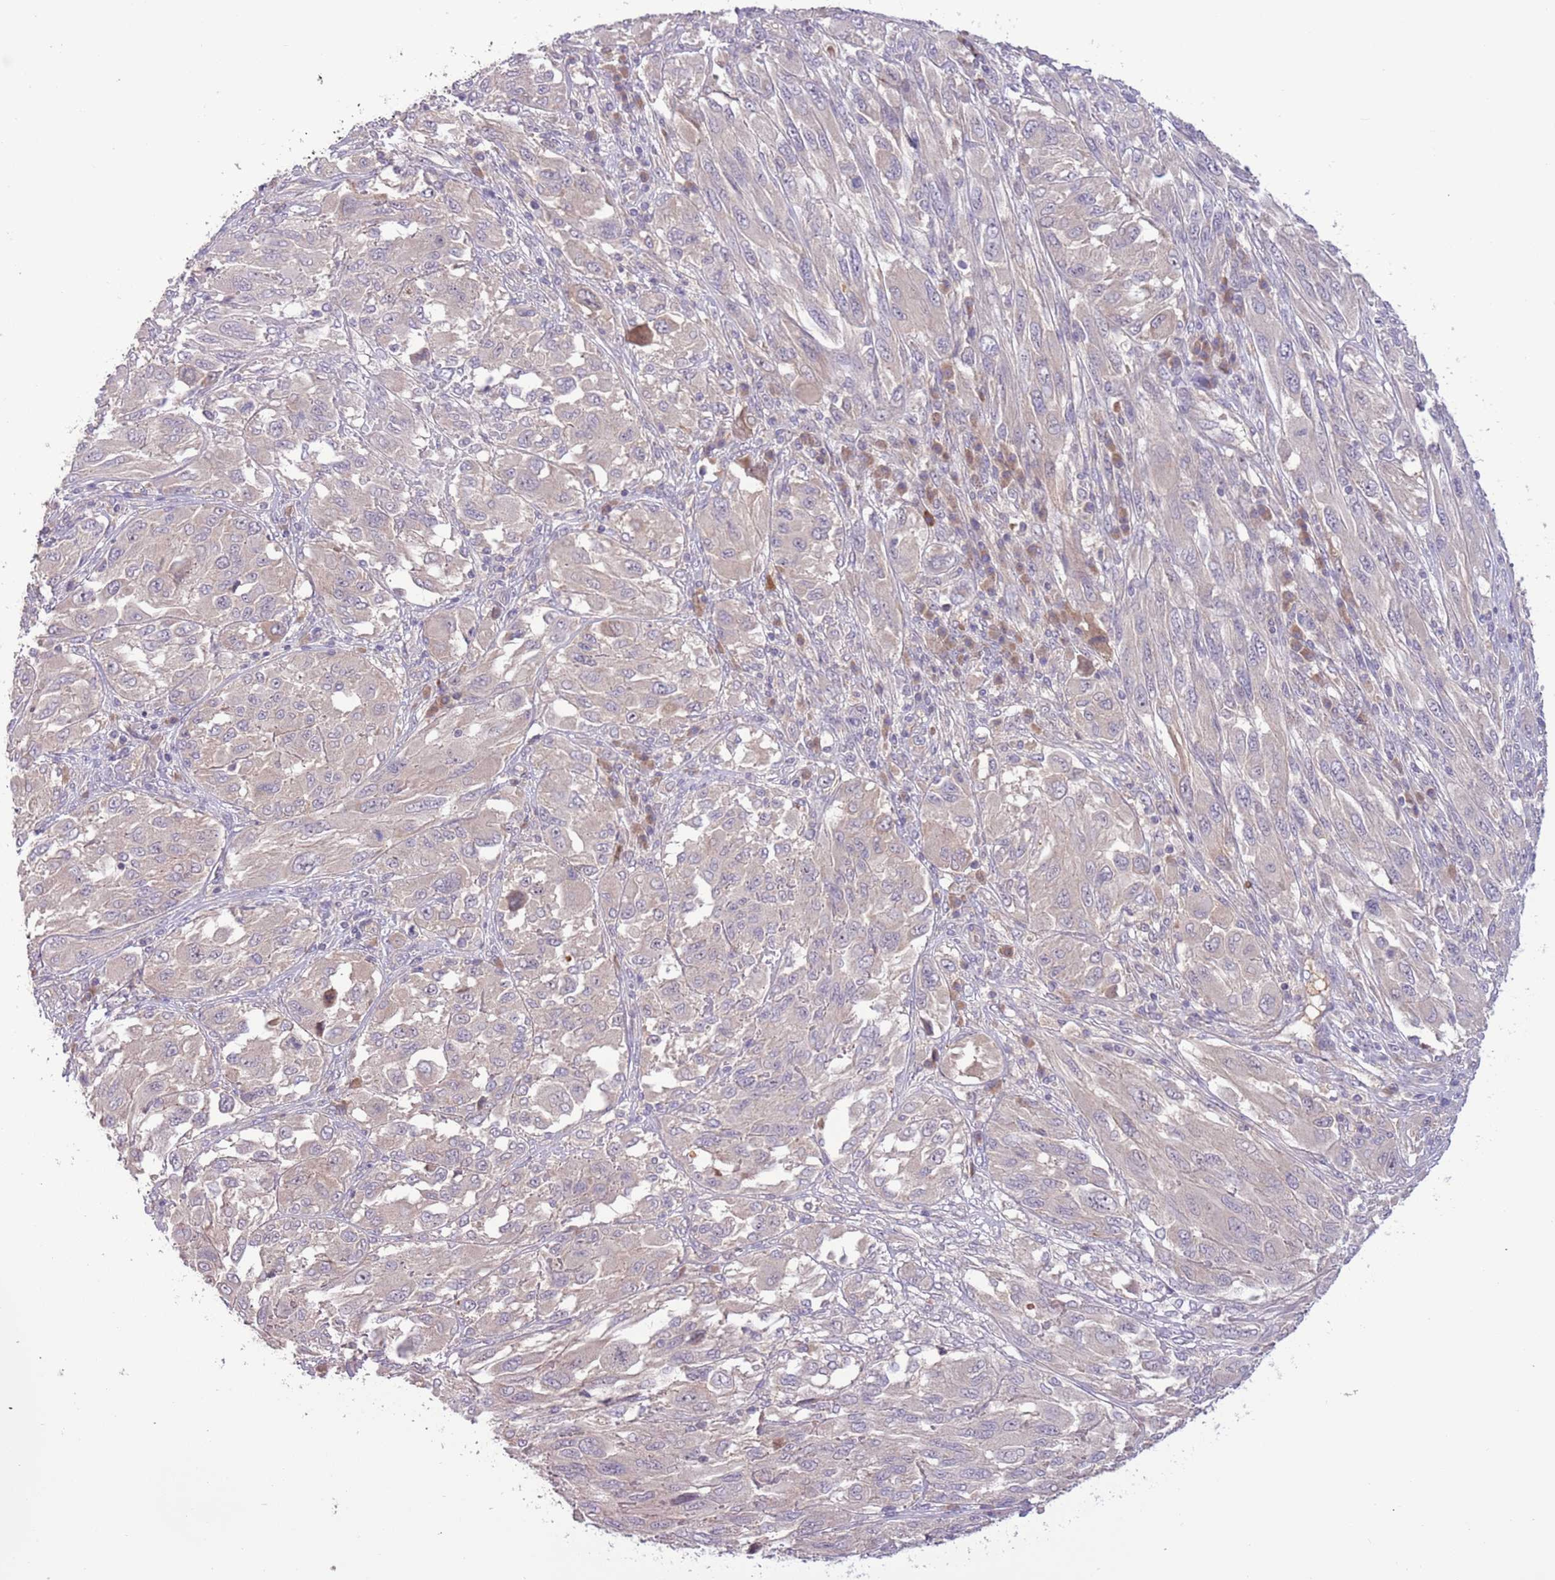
{"staining": {"intensity": "negative", "quantity": "none", "location": "none"}, "tissue": "melanoma", "cell_type": "Tumor cells", "image_type": "cancer", "snomed": [{"axis": "morphology", "description": "Malignant melanoma, NOS"}, {"axis": "topography", "description": "Skin"}], "caption": "There is no significant positivity in tumor cells of malignant melanoma. (DAB (3,3'-diaminobenzidine) IHC with hematoxylin counter stain).", "gene": "SHROOM3", "patient": {"sex": "female", "age": 91}}